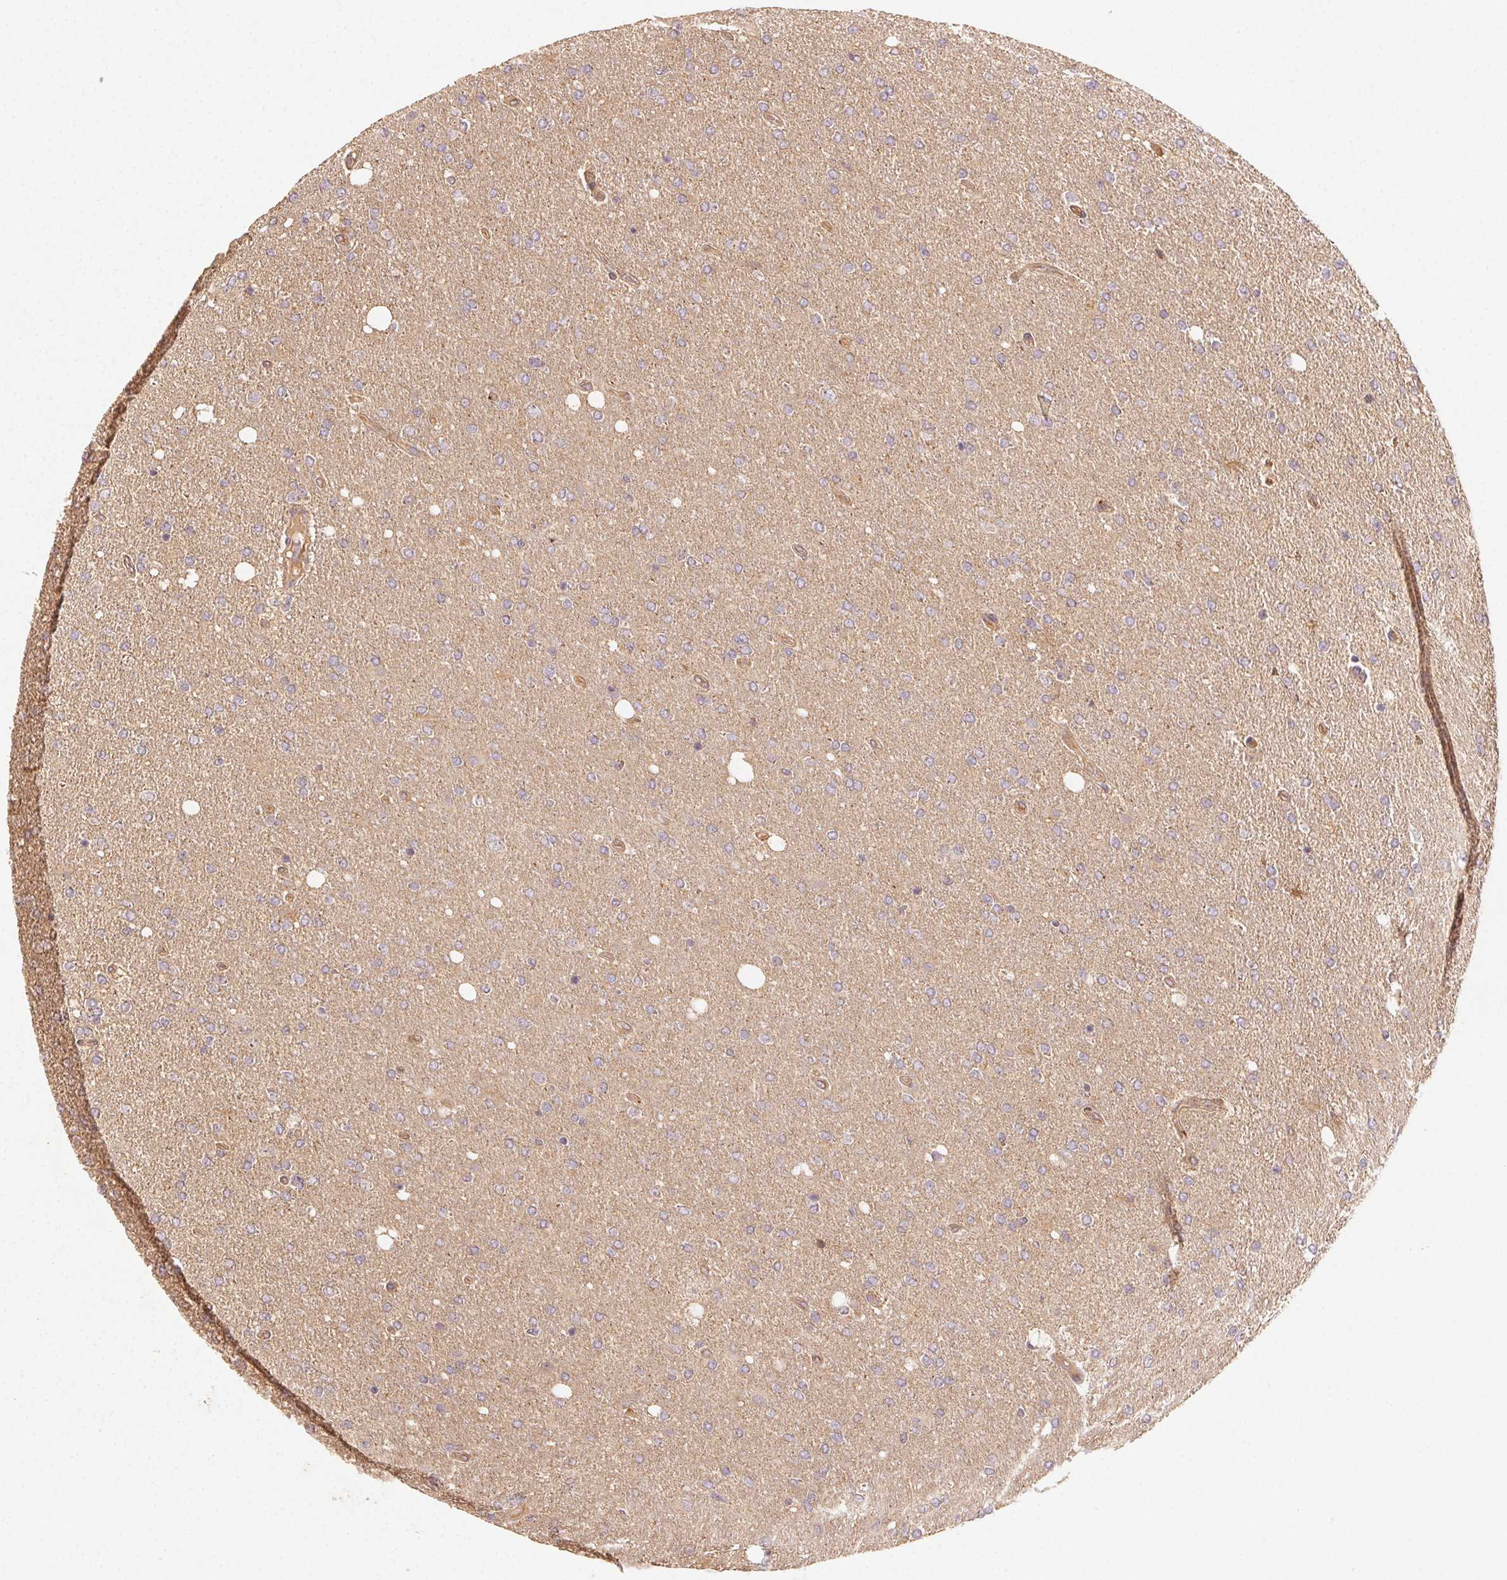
{"staining": {"intensity": "weak", "quantity": "<25%", "location": "cytoplasmic/membranous"}, "tissue": "glioma", "cell_type": "Tumor cells", "image_type": "cancer", "snomed": [{"axis": "morphology", "description": "Glioma, malignant, High grade"}, {"axis": "topography", "description": "Cerebral cortex"}], "caption": "Immunohistochemistry (IHC) histopathology image of human high-grade glioma (malignant) stained for a protein (brown), which demonstrates no expression in tumor cells.", "gene": "RALA", "patient": {"sex": "male", "age": 70}}